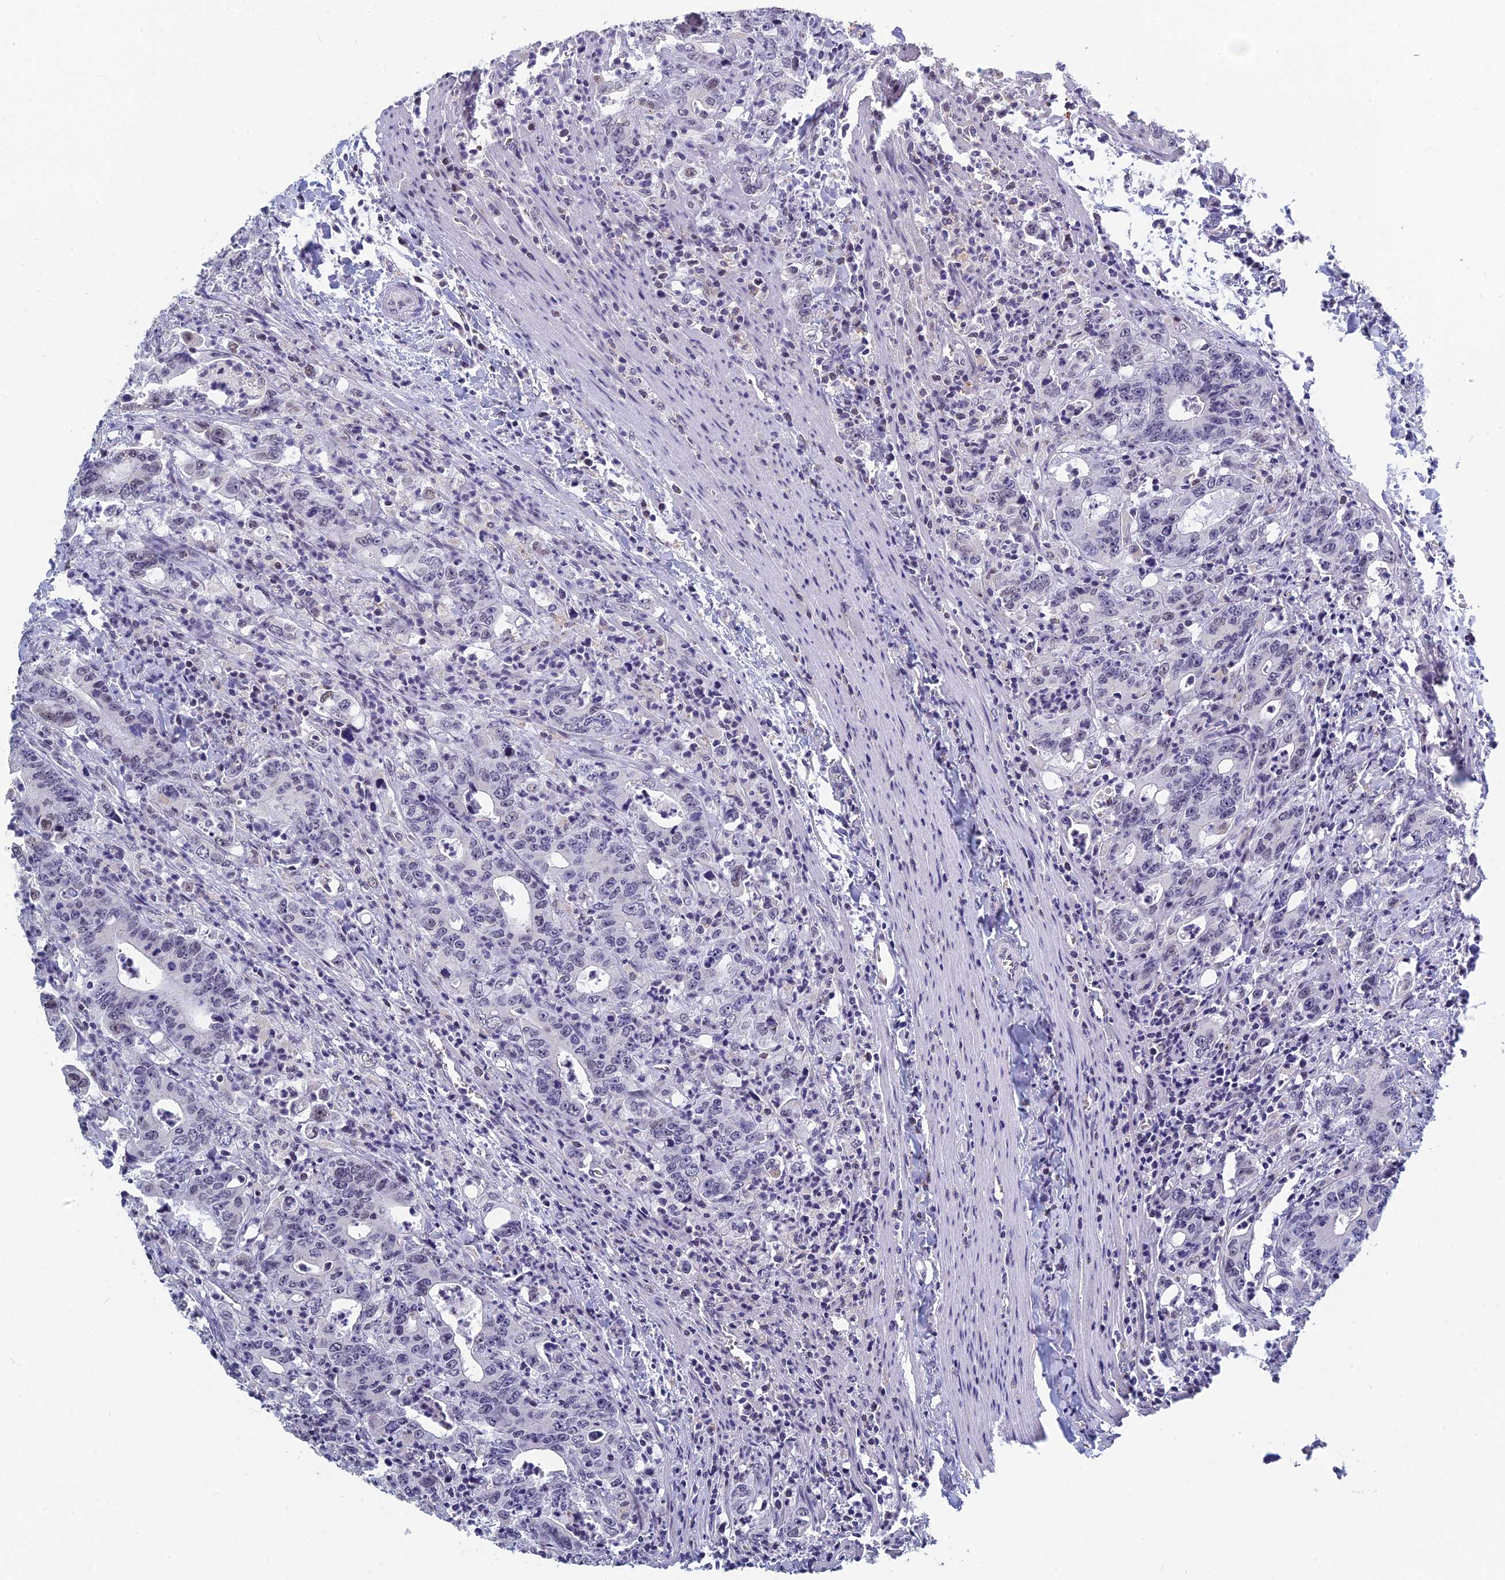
{"staining": {"intensity": "weak", "quantity": "<25%", "location": "nuclear"}, "tissue": "colorectal cancer", "cell_type": "Tumor cells", "image_type": "cancer", "snomed": [{"axis": "morphology", "description": "Adenocarcinoma, NOS"}, {"axis": "topography", "description": "Colon"}], "caption": "This is an IHC micrograph of adenocarcinoma (colorectal). There is no positivity in tumor cells.", "gene": "MT-CO3", "patient": {"sex": "female", "age": 75}}